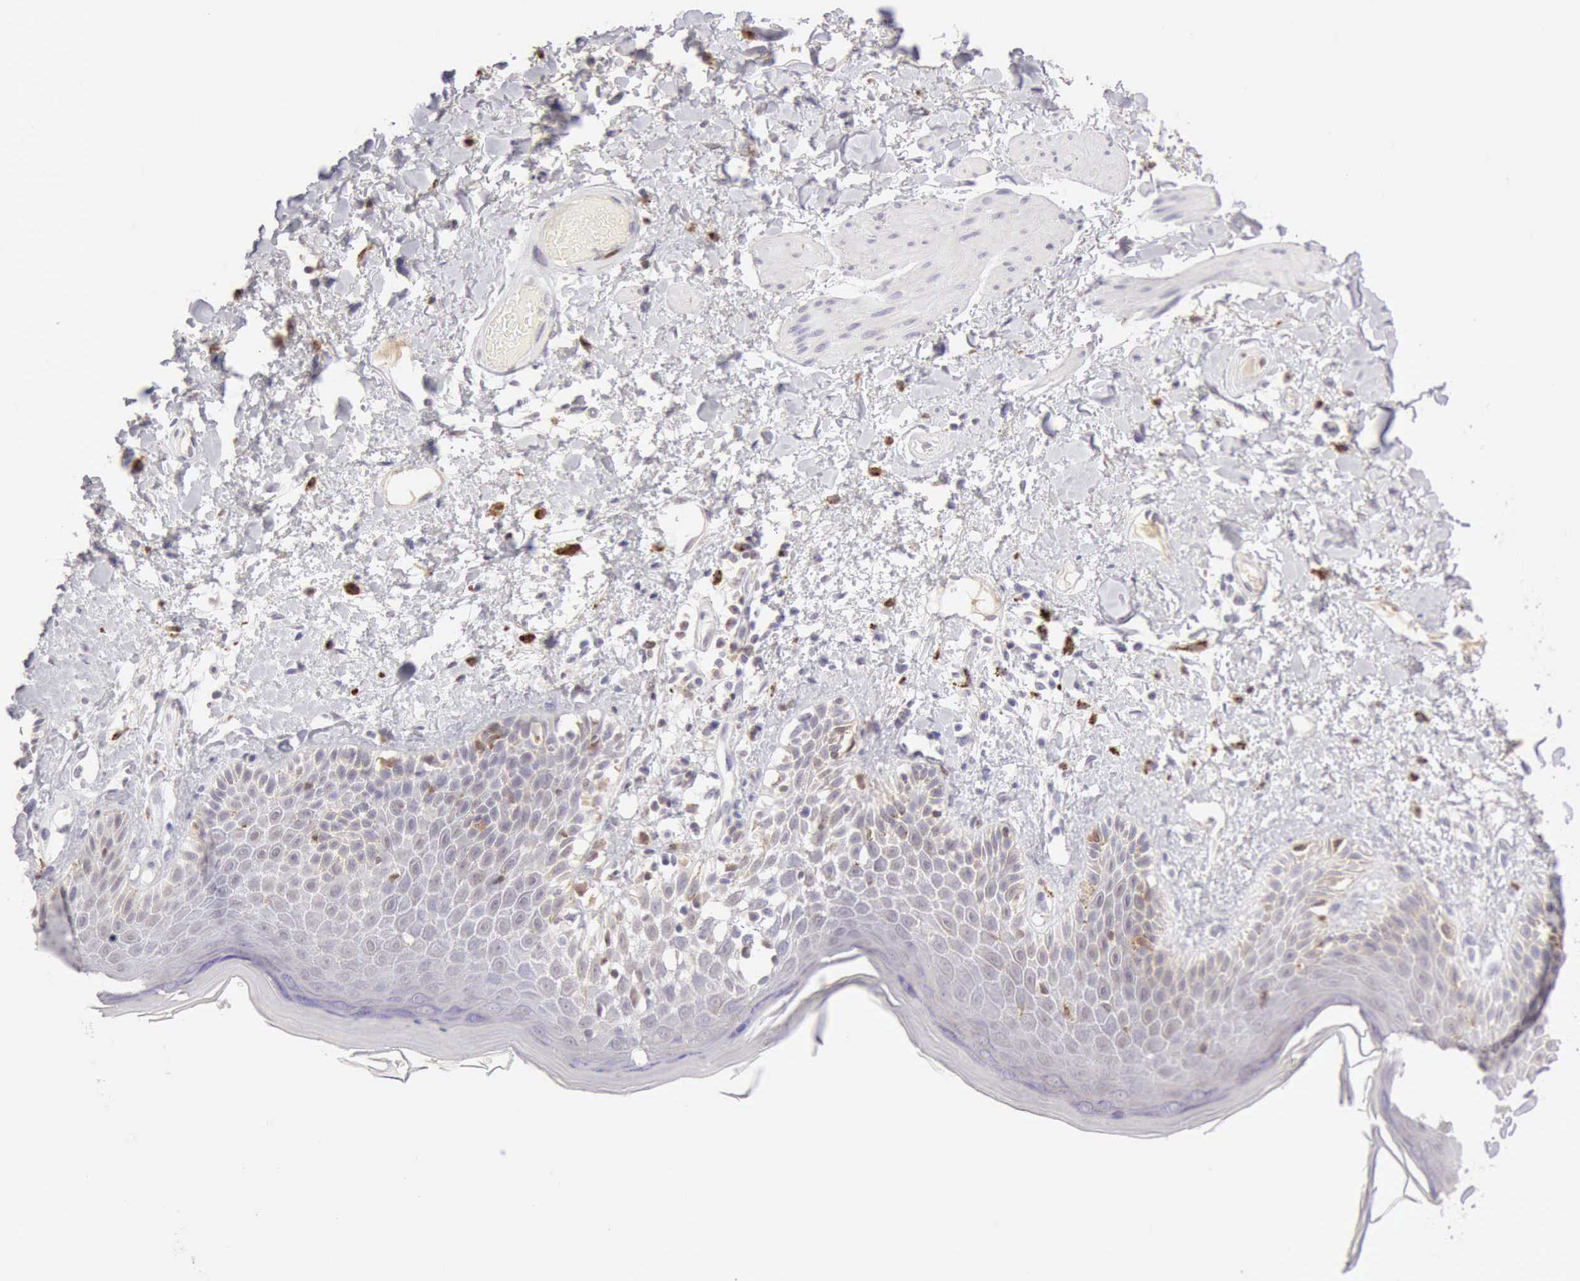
{"staining": {"intensity": "weak", "quantity": "<25%", "location": "cytoplasmic/membranous"}, "tissue": "skin", "cell_type": "Epidermal cells", "image_type": "normal", "snomed": [{"axis": "morphology", "description": "Normal tissue, NOS"}, {"axis": "topography", "description": "Anal"}], "caption": "This is an IHC histopathology image of benign skin. There is no positivity in epidermal cells.", "gene": "RNASE1", "patient": {"sex": "female", "age": 78}}